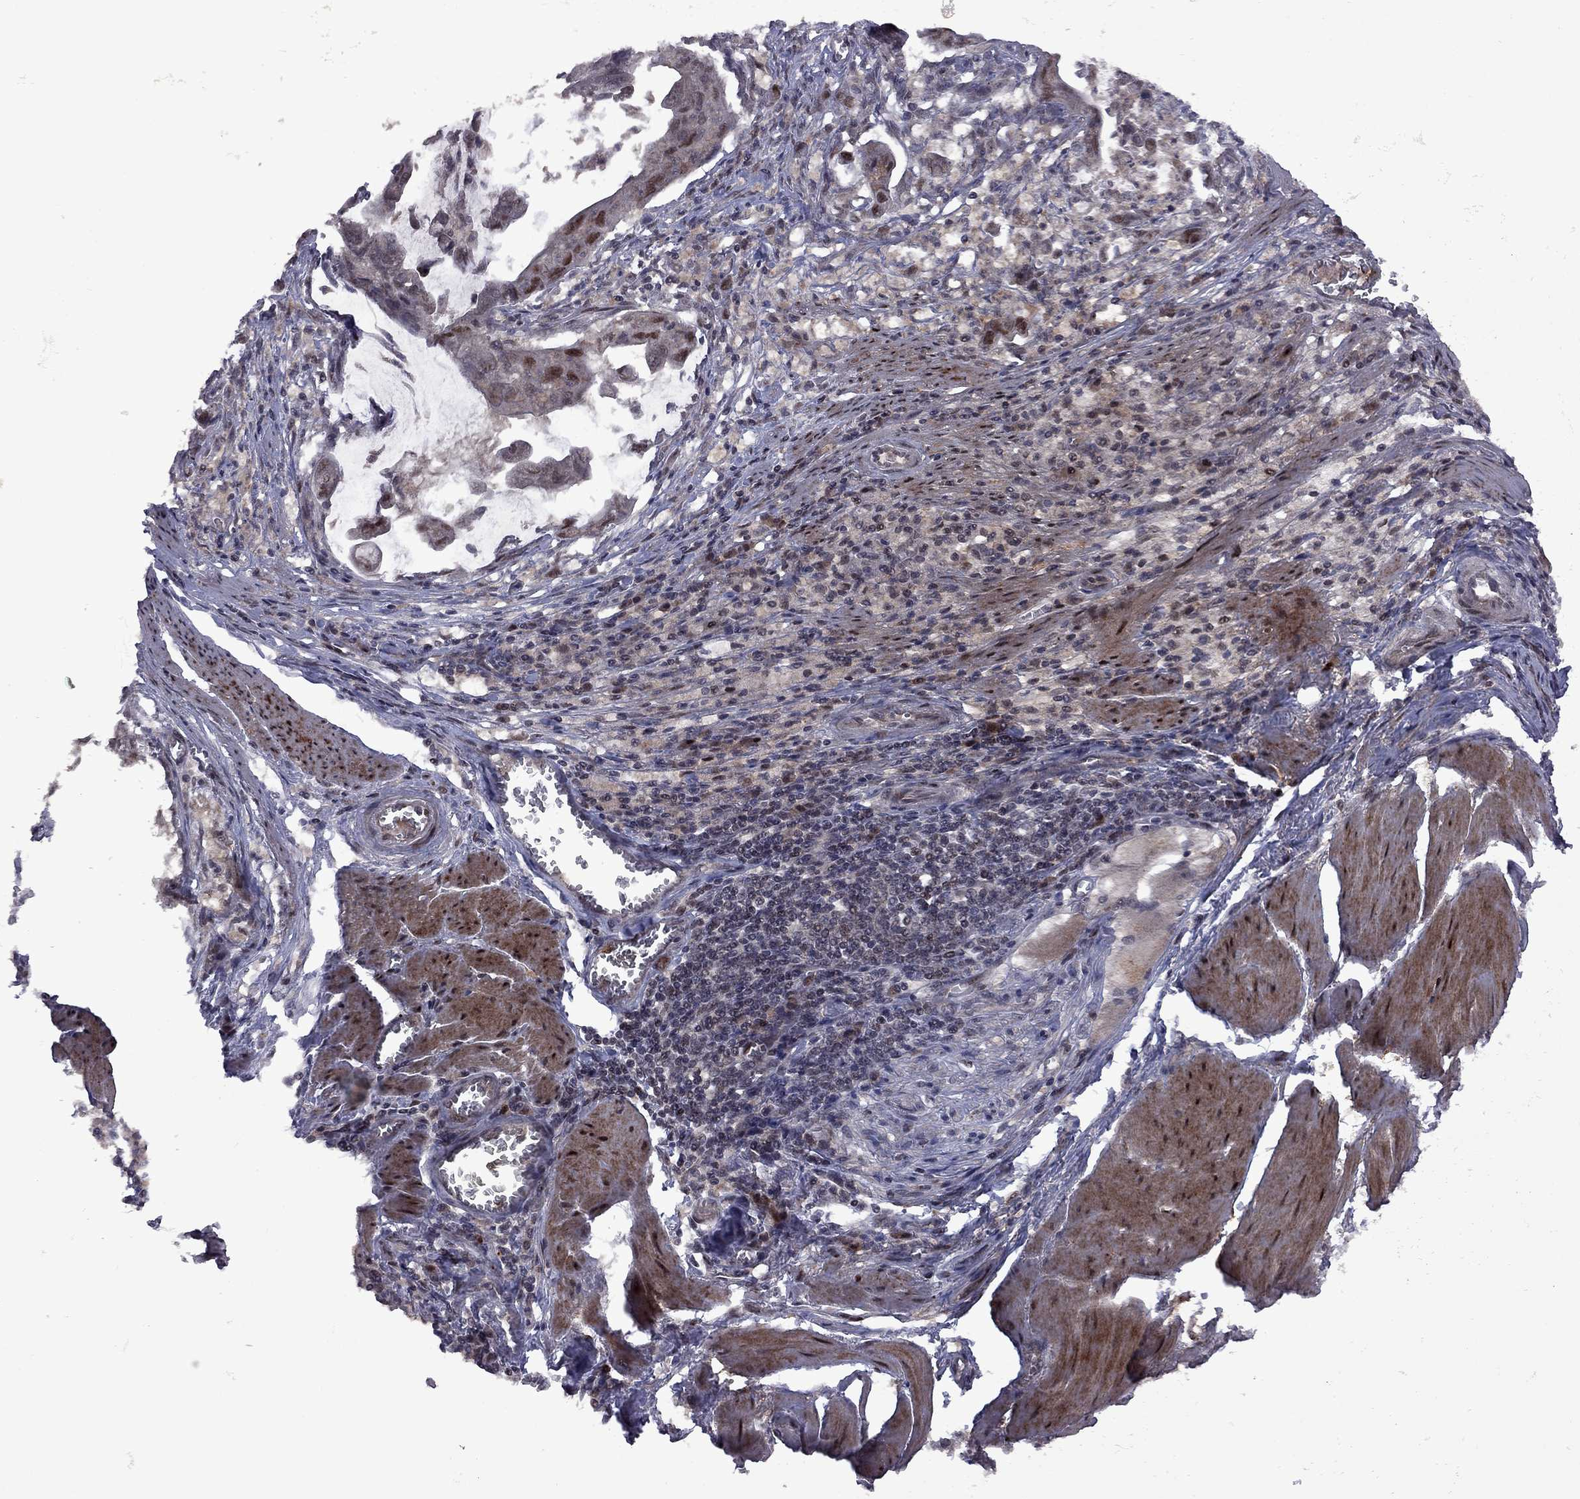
{"staining": {"intensity": "moderate", "quantity": "<25%", "location": "cytoplasmic/membranous,nuclear"}, "tissue": "stomach cancer", "cell_type": "Tumor cells", "image_type": "cancer", "snomed": [{"axis": "morphology", "description": "Adenocarcinoma, NOS"}, {"axis": "topography", "description": "Stomach, upper"}], "caption": "Adenocarcinoma (stomach) stained for a protein exhibits moderate cytoplasmic/membranous and nuclear positivity in tumor cells. Using DAB (3,3'-diaminobenzidine) (brown) and hematoxylin (blue) stains, captured at high magnification using brightfield microscopy.", "gene": "IPP", "patient": {"sex": "male", "age": 80}}